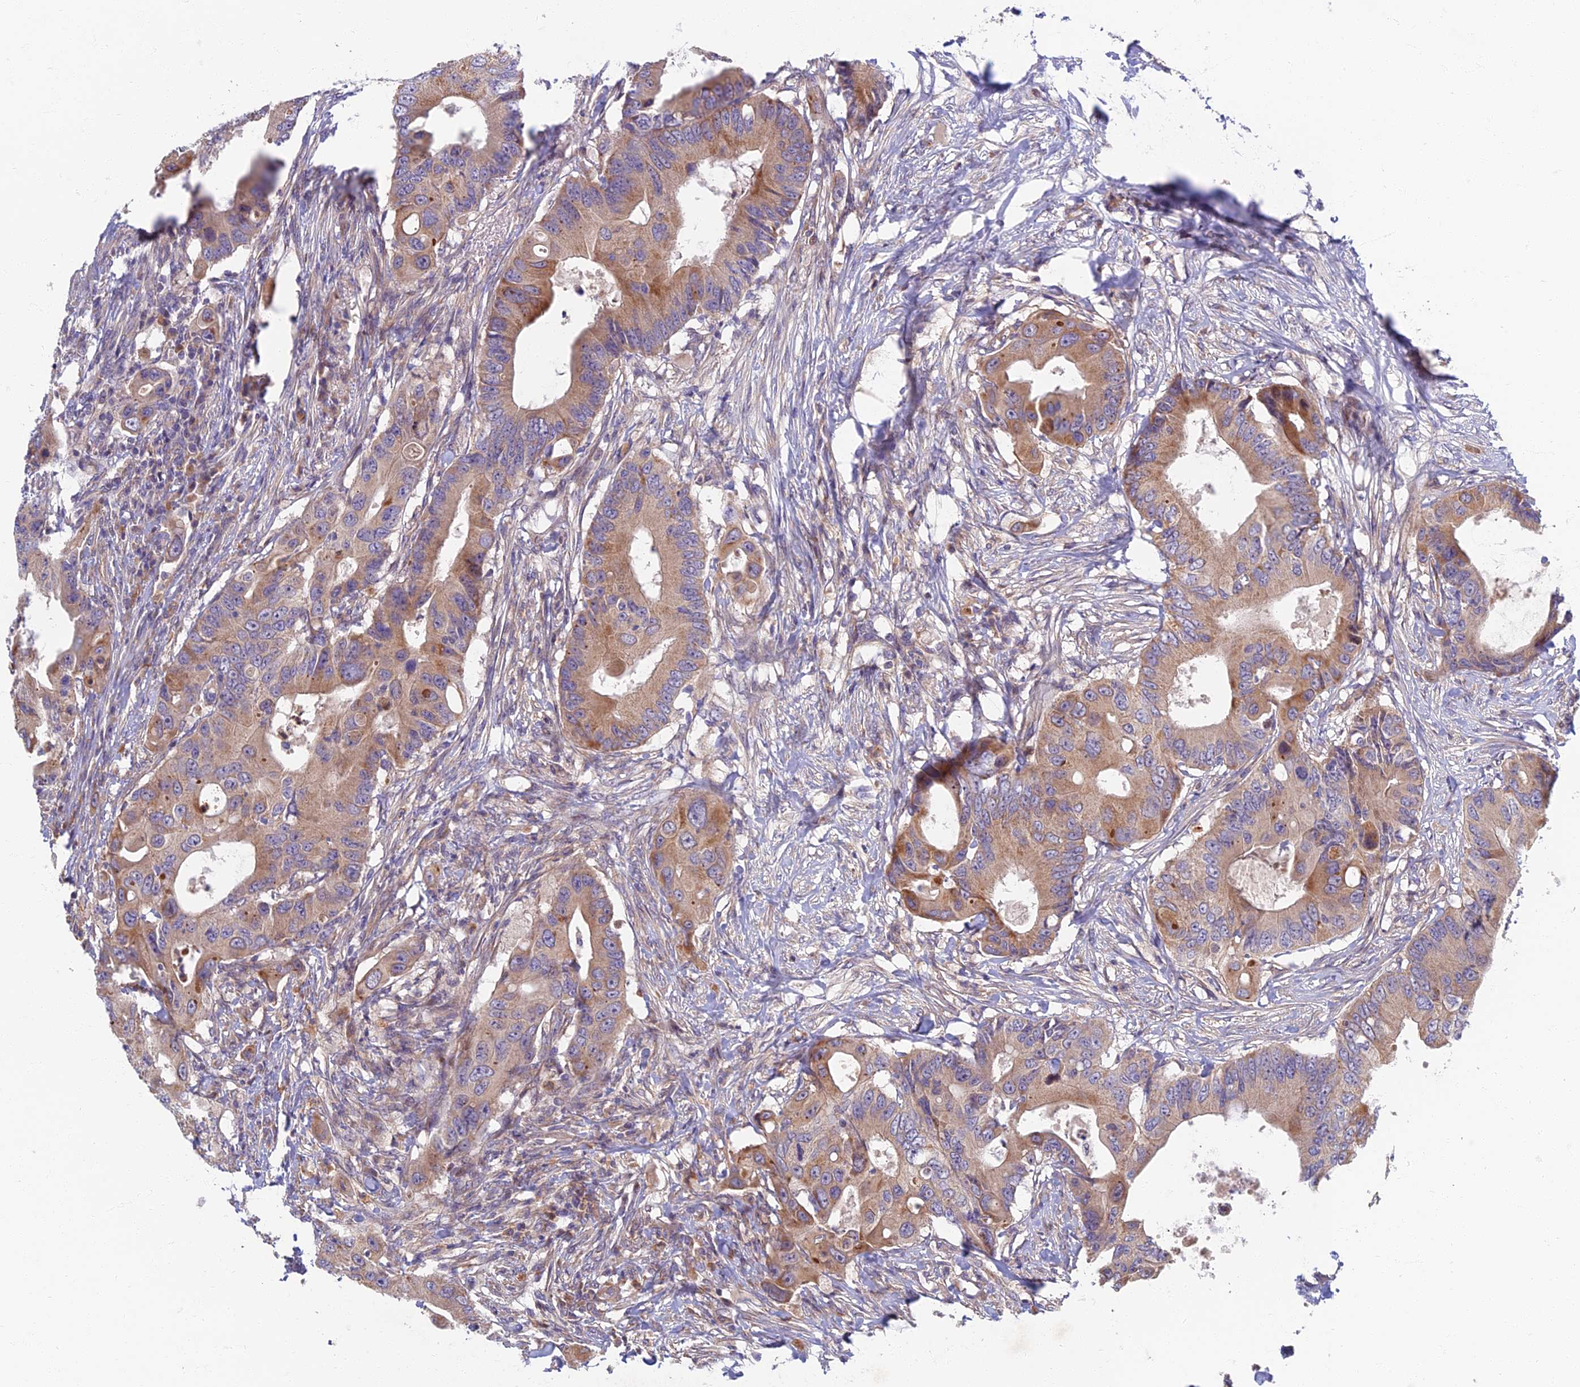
{"staining": {"intensity": "moderate", "quantity": "25%-75%", "location": "cytoplasmic/membranous"}, "tissue": "colorectal cancer", "cell_type": "Tumor cells", "image_type": "cancer", "snomed": [{"axis": "morphology", "description": "Adenocarcinoma, NOS"}, {"axis": "topography", "description": "Colon"}], "caption": "Moderate cytoplasmic/membranous positivity for a protein is appreciated in about 25%-75% of tumor cells of colorectal cancer (adenocarcinoma) using immunohistochemistry (IHC).", "gene": "SOGA1", "patient": {"sex": "male", "age": 71}}